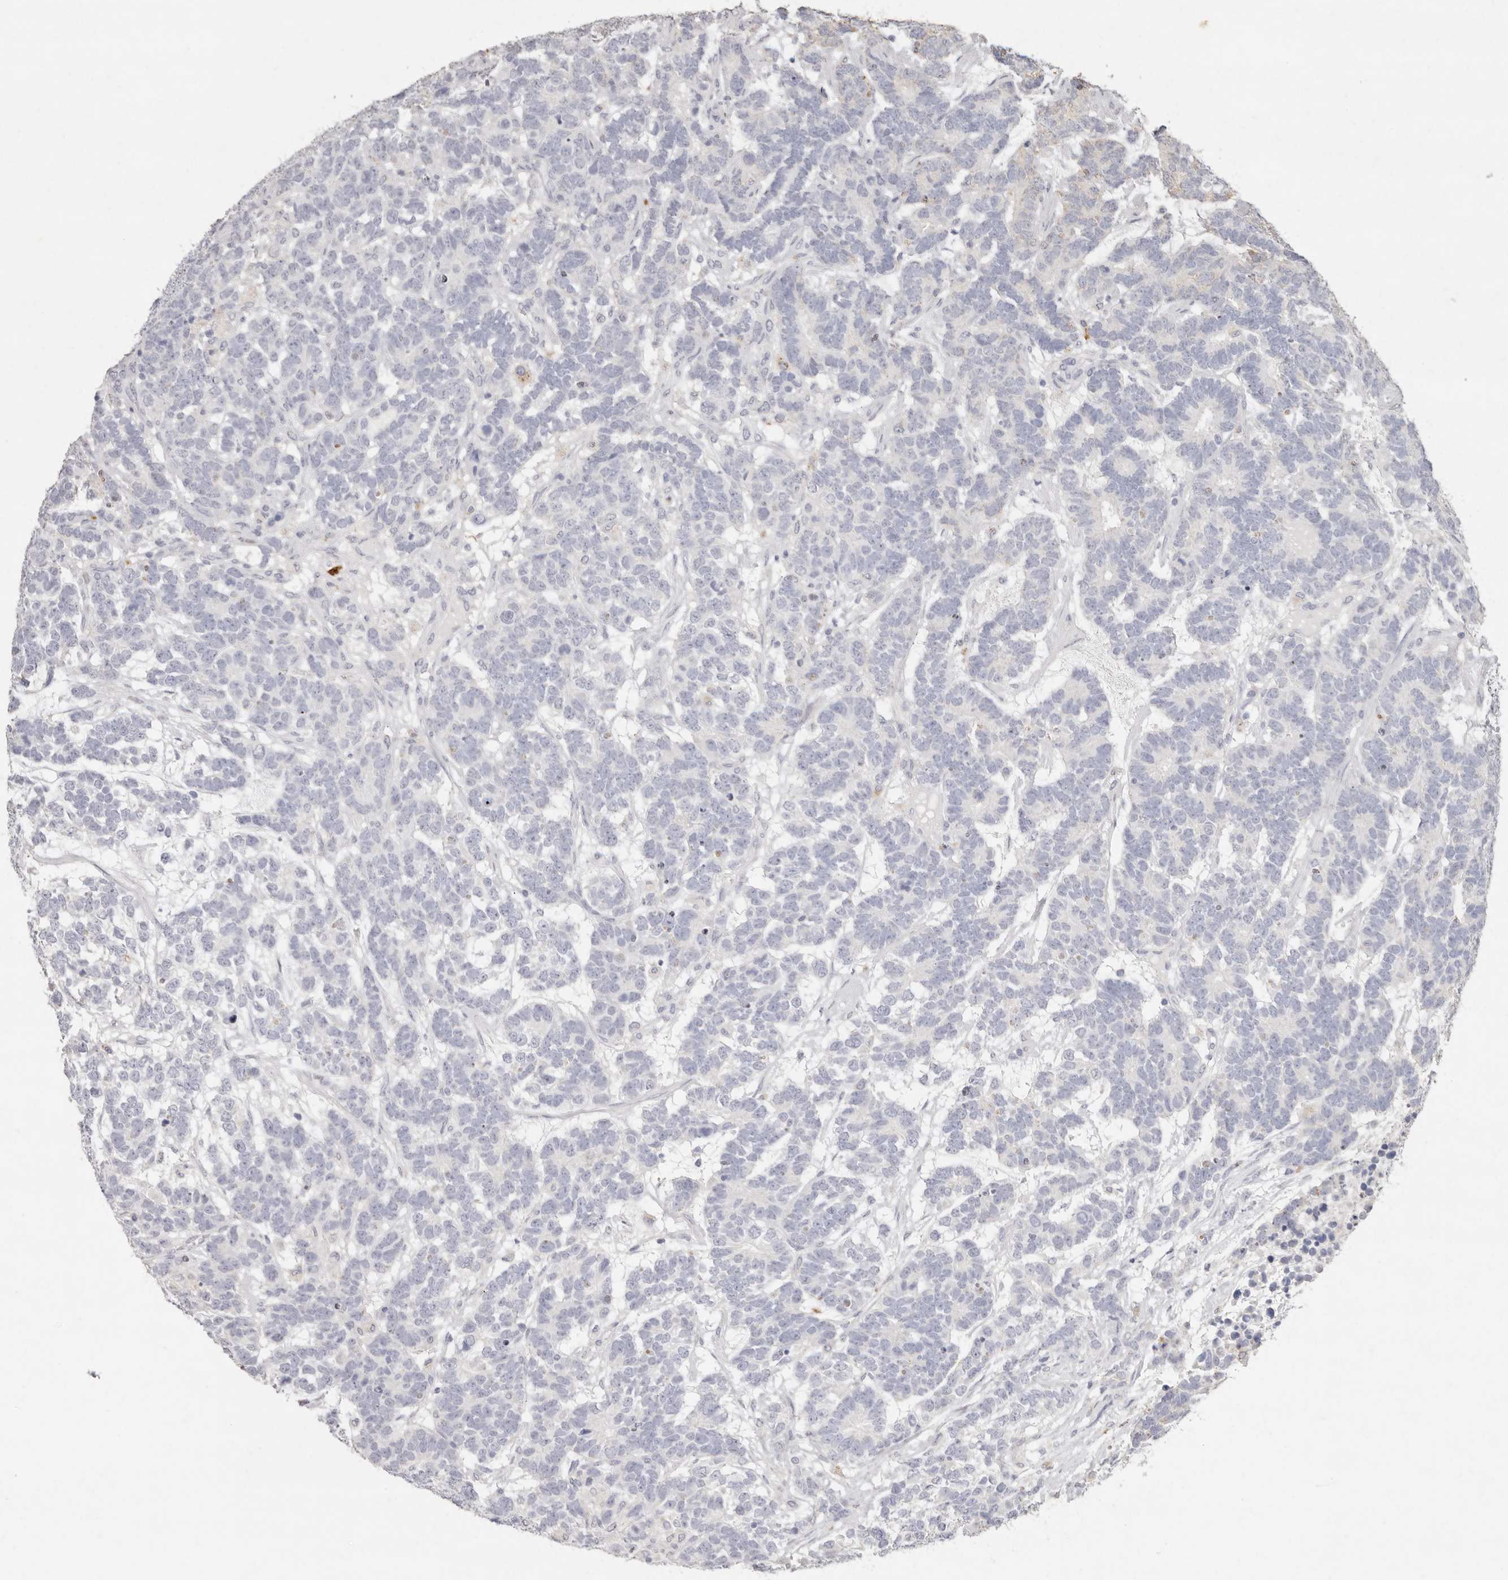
{"staining": {"intensity": "negative", "quantity": "none", "location": "none"}, "tissue": "testis cancer", "cell_type": "Tumor cells", "image_type": "cancer", "snomed": [{"axis": "morphology", "description": "Carcinoma, Embryonal, NOS"}, {"axis": "topography", "description": "Testis"}], "caption": "A high-resolution photomicrograph shows IHC staining of testis cancer (embryonal carcinoma), which shows no significant positivity in tumor cells.", "gene": "FAM185A", "patient": {"sex": "male", "age": 26}}